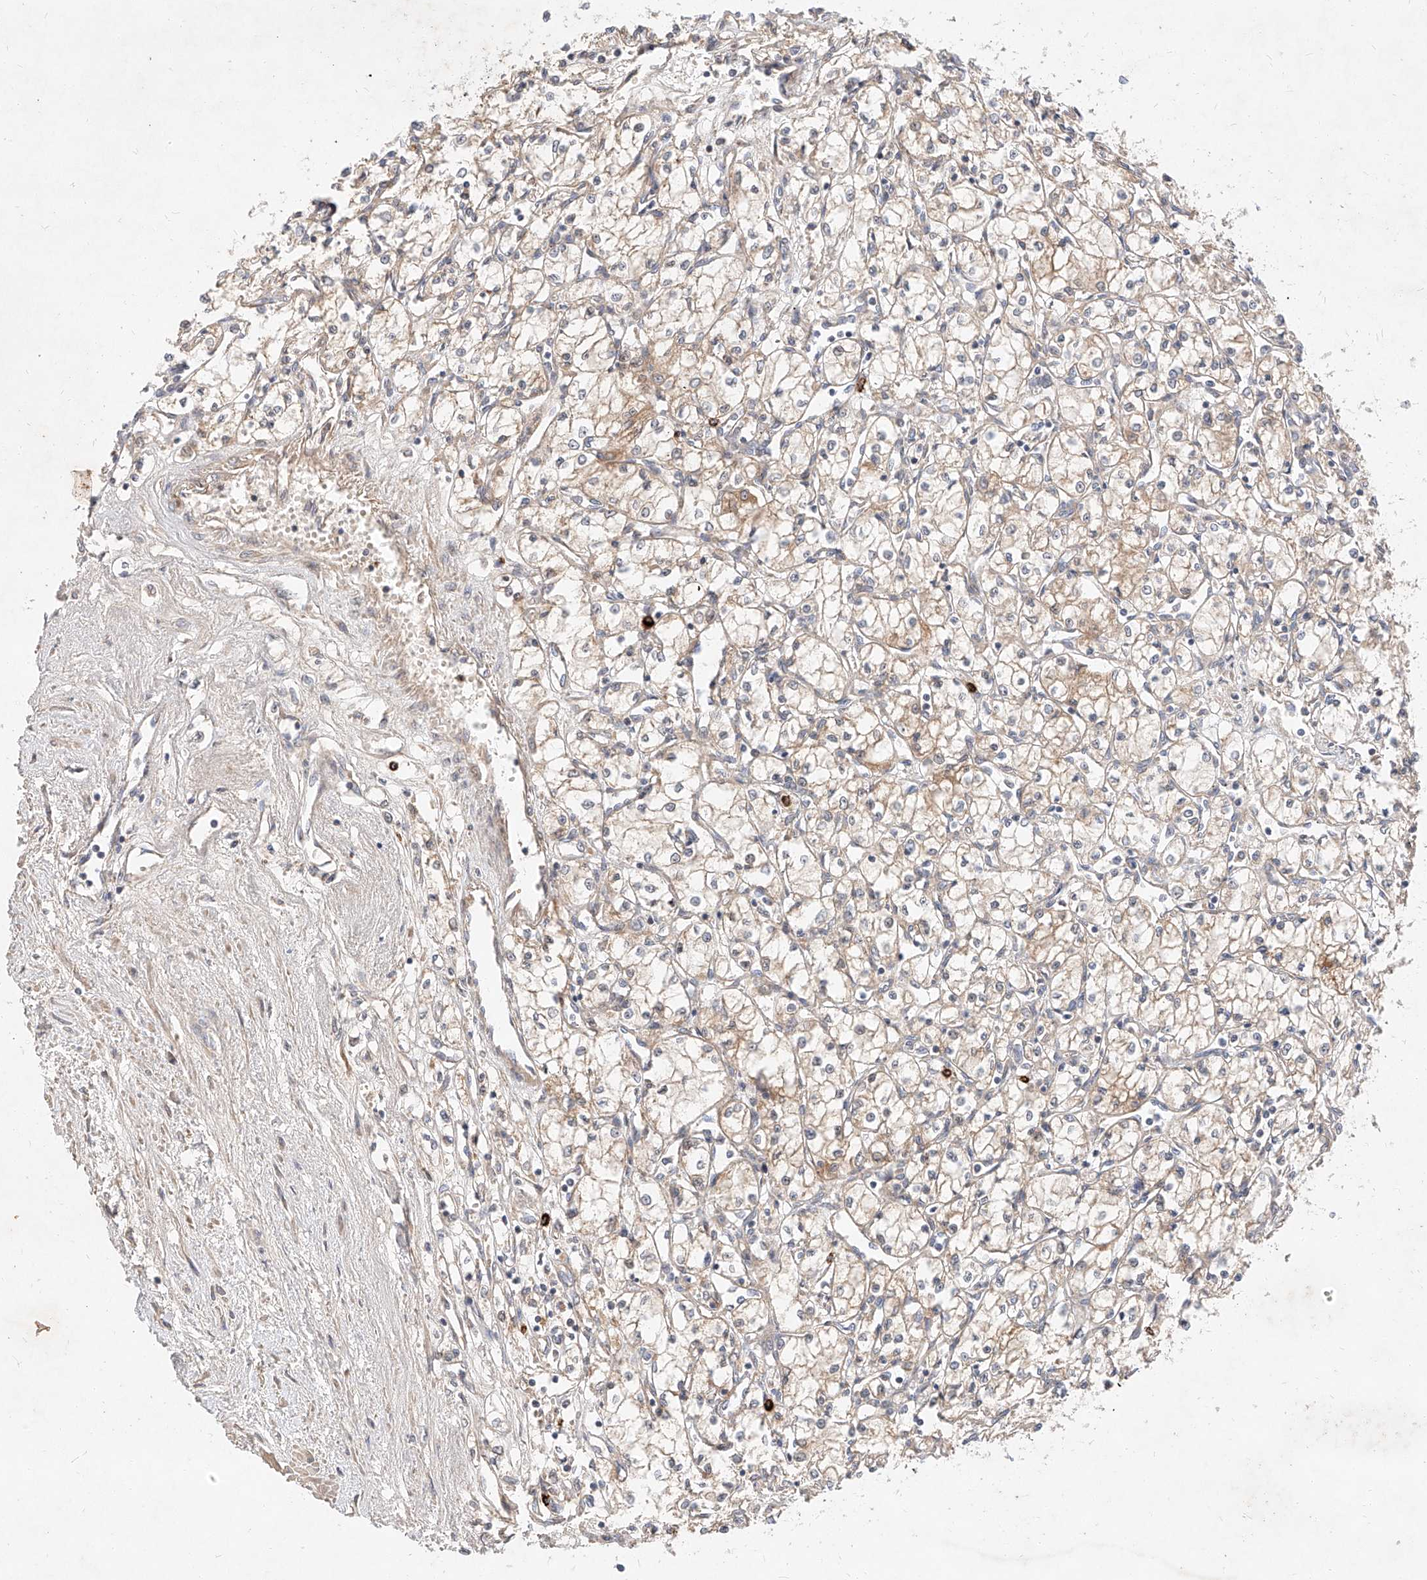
{"staining": {"intensity": "moderate", "quantity": "<25%", "location": "cytoplasmic/membranous"}, "tissue": "renal cancer", "cell_type": "Tumor cells", "image_type": "cancer", "snomed": [{"axis": "morphology", "description": "Adenocarcinoma, NOS"}, {"axis": "topography", "description": "Kidney"}], "caption": "Moderate cytoplasmic/membranous protein staining is identified in about <25% of tumor cells in renal adenocarcinoma.", "gene": "OSGEPL1", "patient": {"sex": "male", "age": 59}}